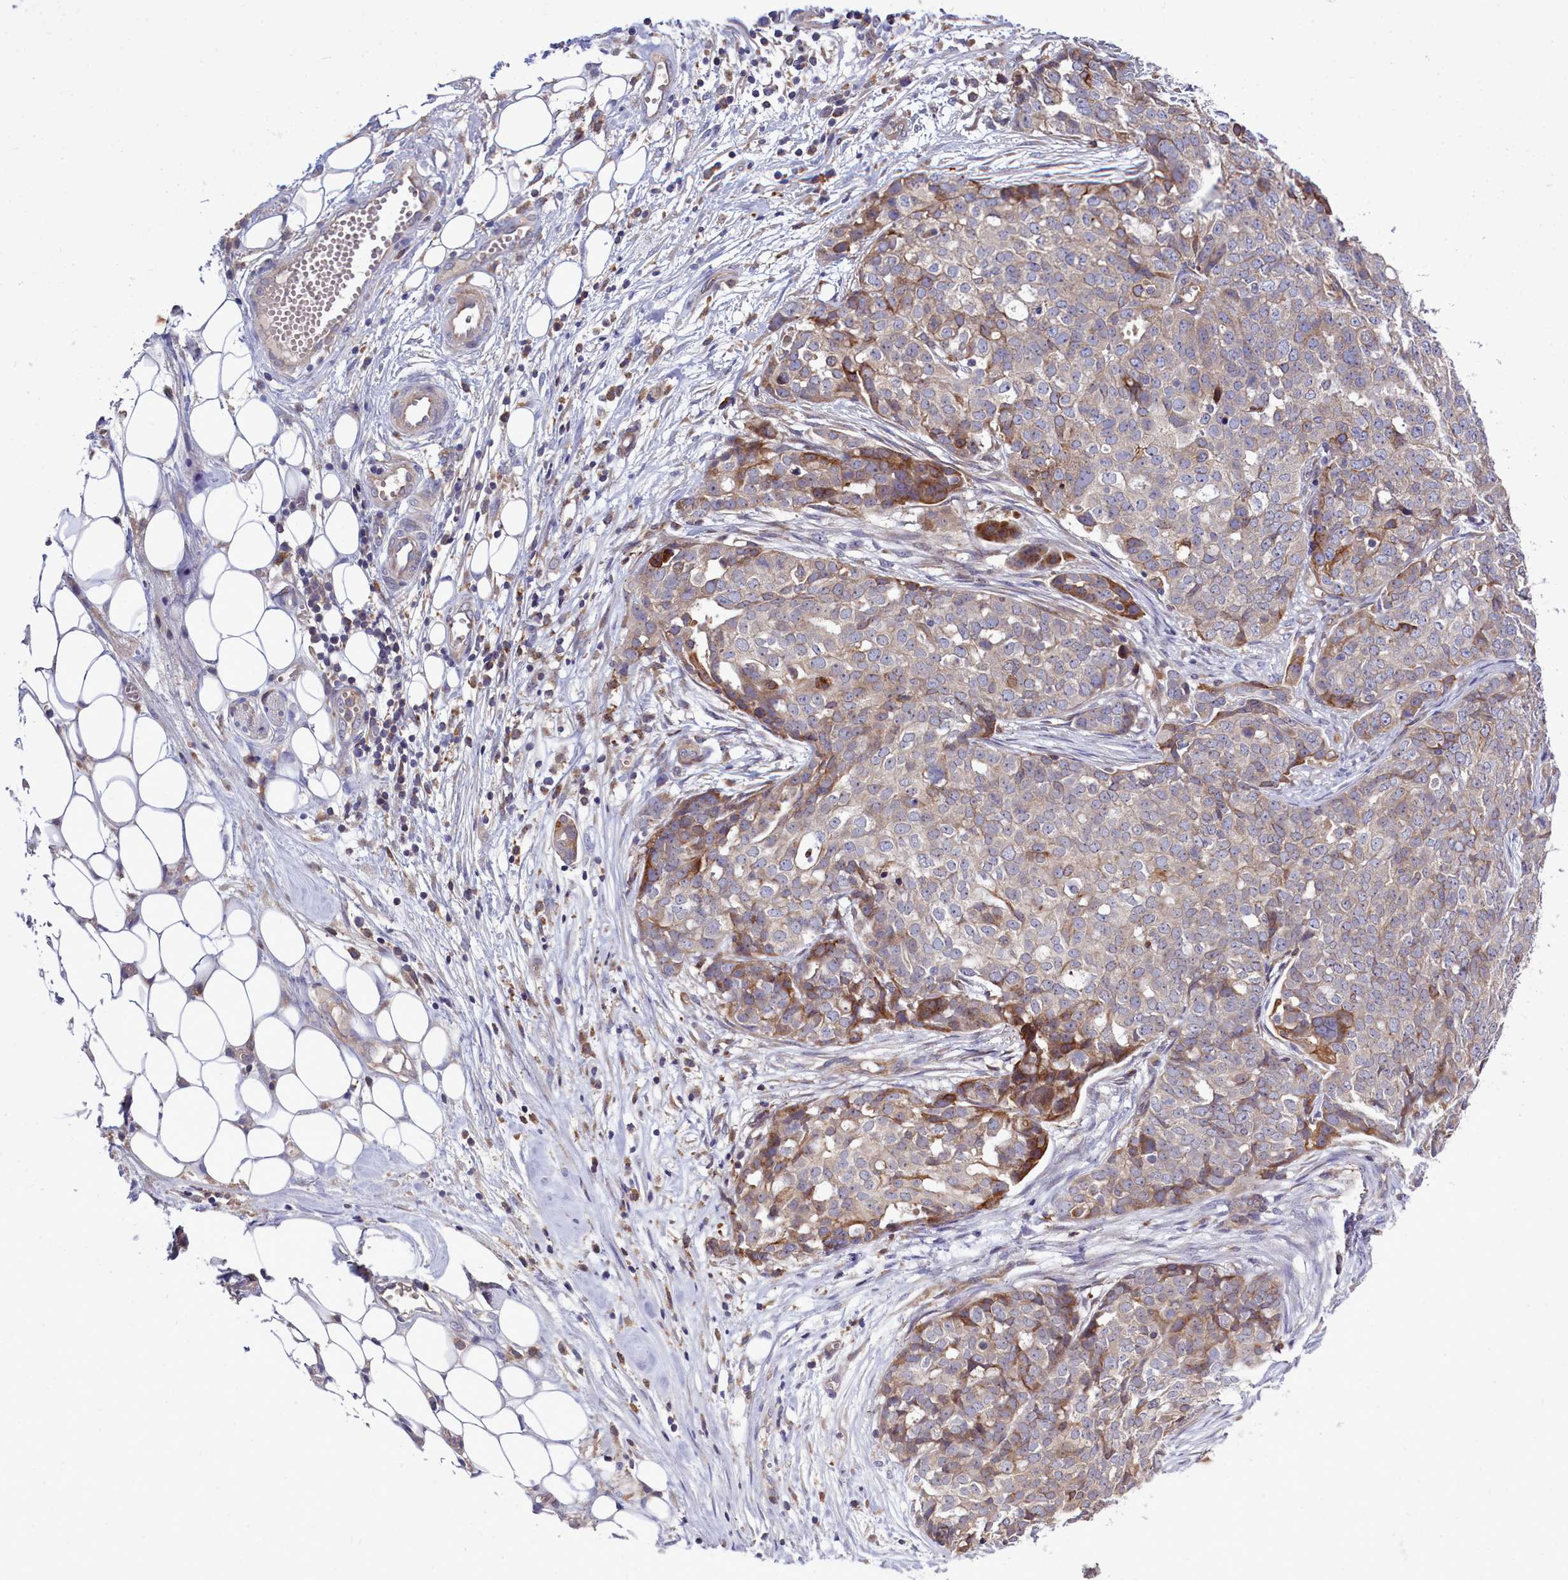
{"staining": {"intensity": "moderate", "quantity": "<25%", "location": "cytoplasmic/membranous"}, "tissue": "ovarian cancer", "cell_type": "Tumor cells", "image_type": "cancer", "snomed": [{"axis": "morphology", "description": "Cystadenocarcinoma, serous, NOS"}, {"axis": "topography", "description": "Soft tissue"}, {"axis": "topography", "description": "Ovary"}], "caption": "DAB immunohistochemical staining of human serous cystadenocarcinoma (ovarian) demonstrates moderate cytoplasmic/membranous protein positivity in about <25% of tumor cells.", "gene": "RAPGEF4", "patient": {"sex": "female", "age": 57}}